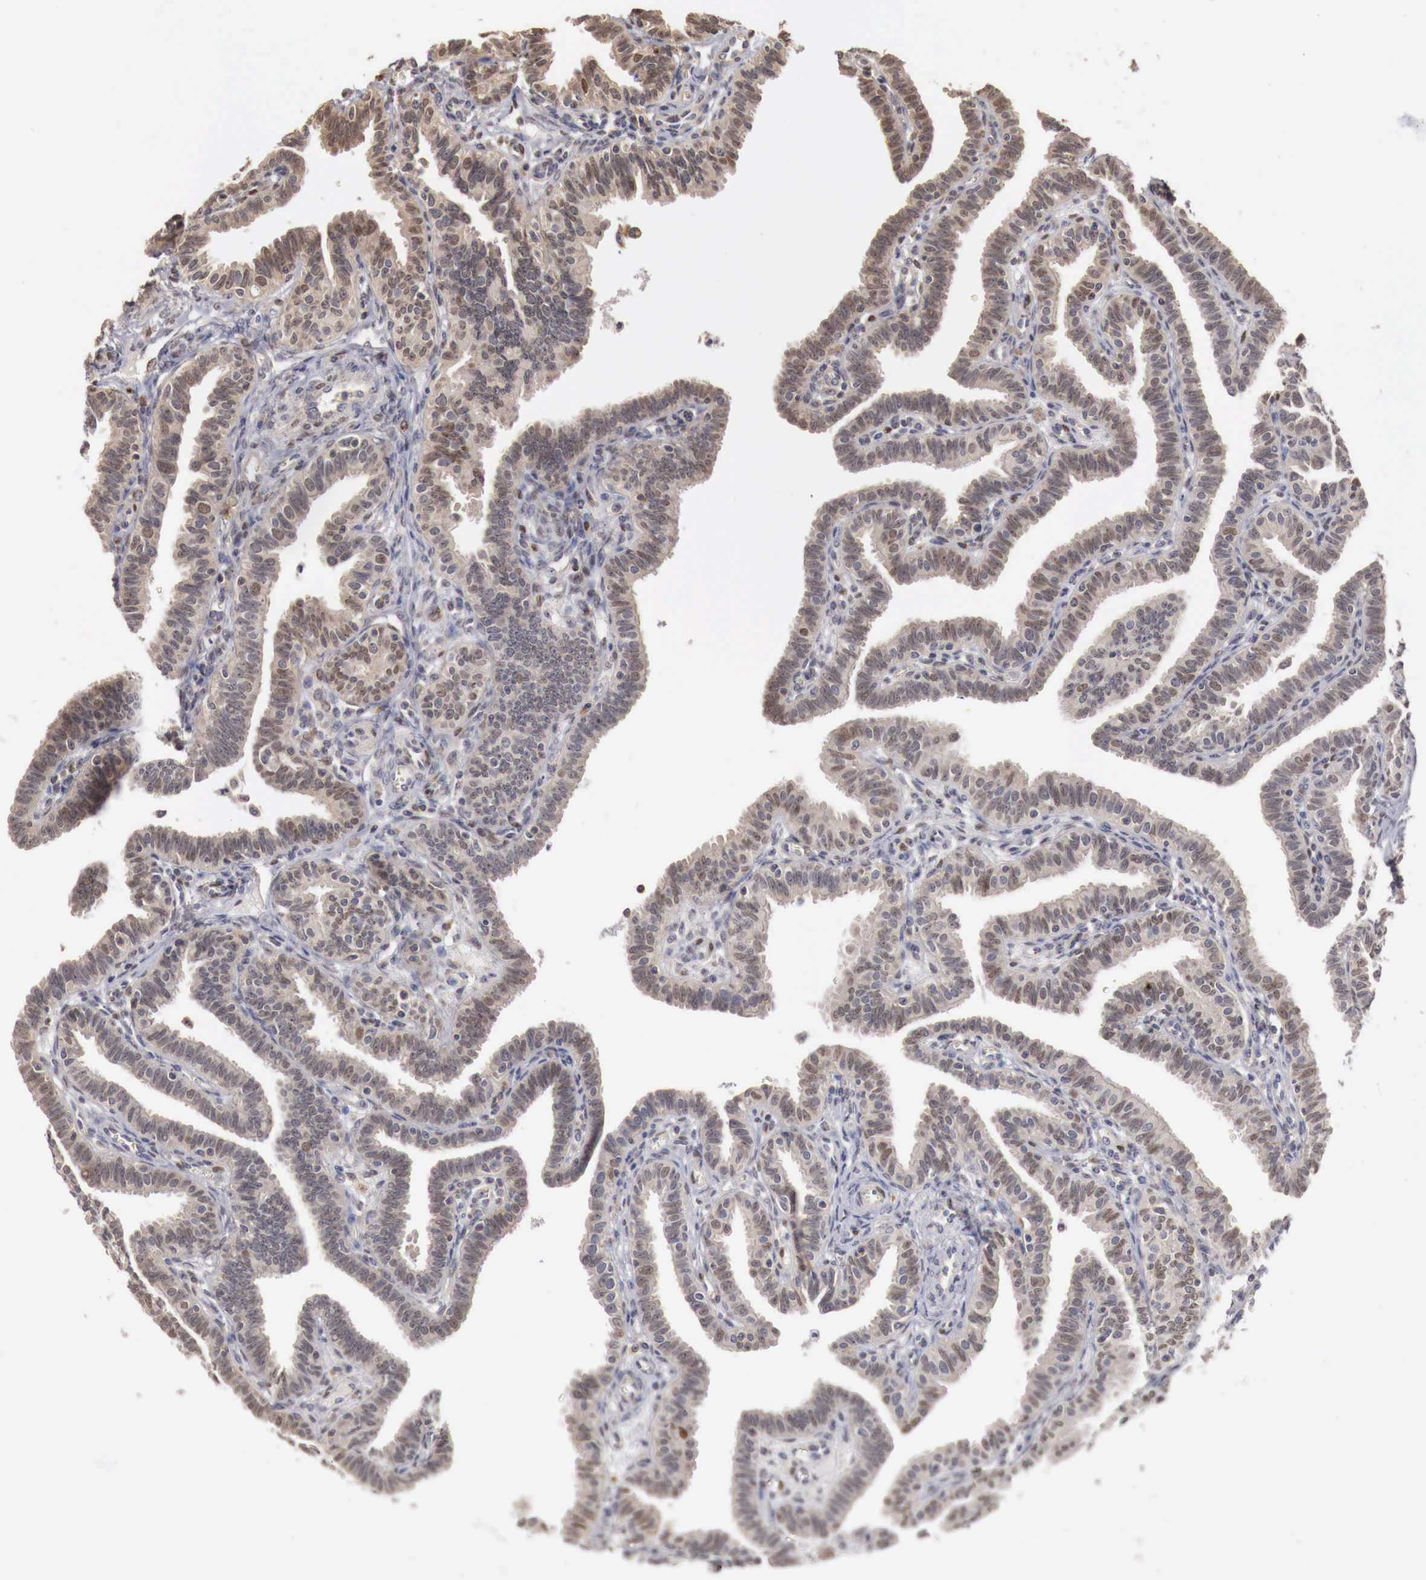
{"staining": {"intensity": "weak", "quantity": "25%-75%", "location": "cytoplasmic/membranous,nuclear"}, "tissue": "fallopian tube", "cell_type": "Glandular cells", "image_type": "normal", "snomed": [{"axis": "morphology", "description": "Normal tissue, NOS"}, {"axis": "topography", "description": "Fallopian tube"}], "caption": "Immunohistochemical staining of unremarkable human fallopian tube displays low levels of weak cytoplasmic/membranous,nuclear positivity in approximately 25%-75% of glandular cells.", "gene": "KHDRBS2", "patient": {"sex": "female", "age": 41}}